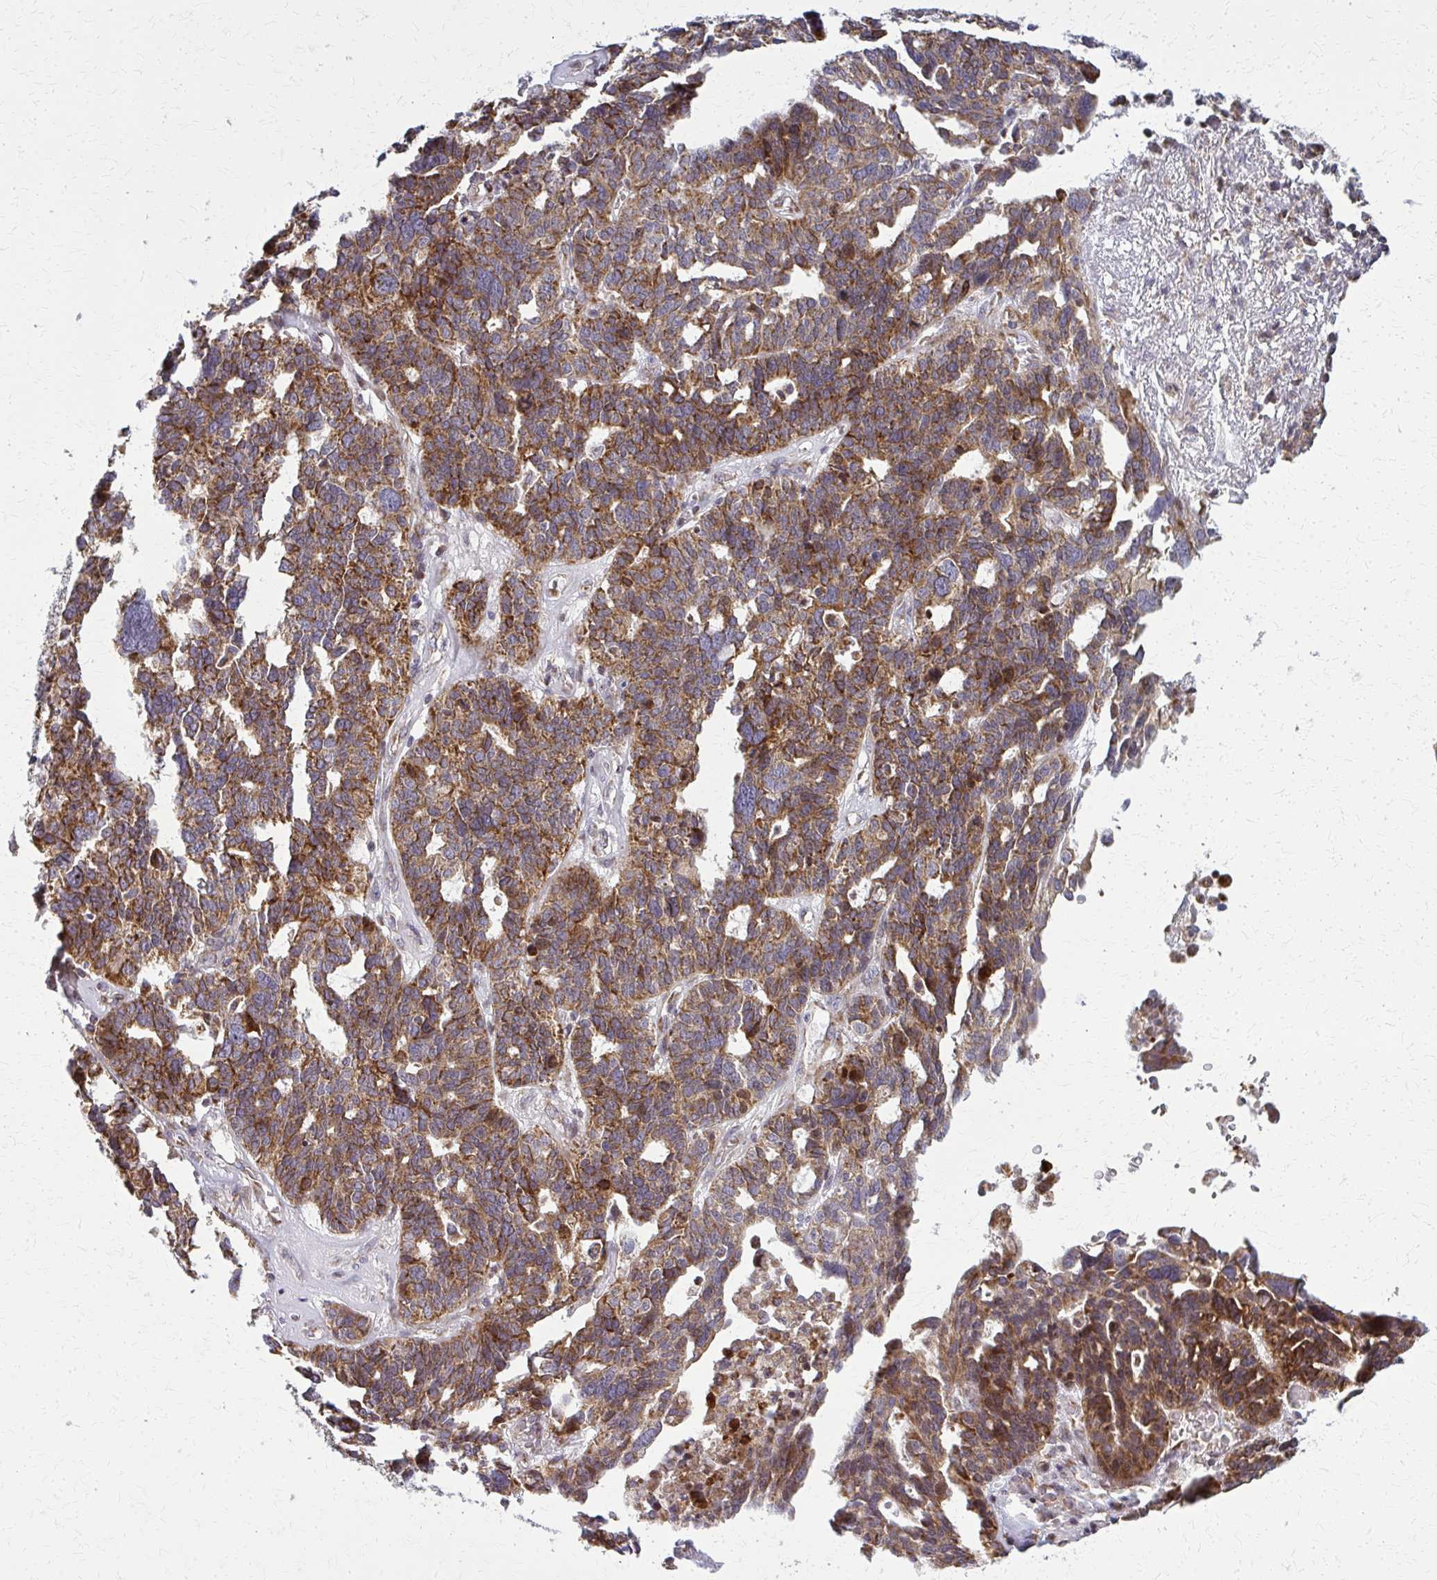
{"staining": {"intensity": "moderate", "quantity": ">75%", "location": "cytoplasmic/membranous"}, "tissue": "ovarian cancer", "cell_type": "Tumor cells", "image_type": "cancer", "snomed": [{"axis": "morphology", "description": "Cystadenocarcinoma, serous, NOS"}, {"axis": "topography", "description": "Ovary"}], "caption": "This micrograph exhibits immunohistochemistry staining of serous cystadenocarcinoma (ovarian), with medium moderate cytoplasmic/membranous expression in about >75% of tumor cells.", "gene": "MCCC1", "patient": {"sex": "female", "age": 59}}